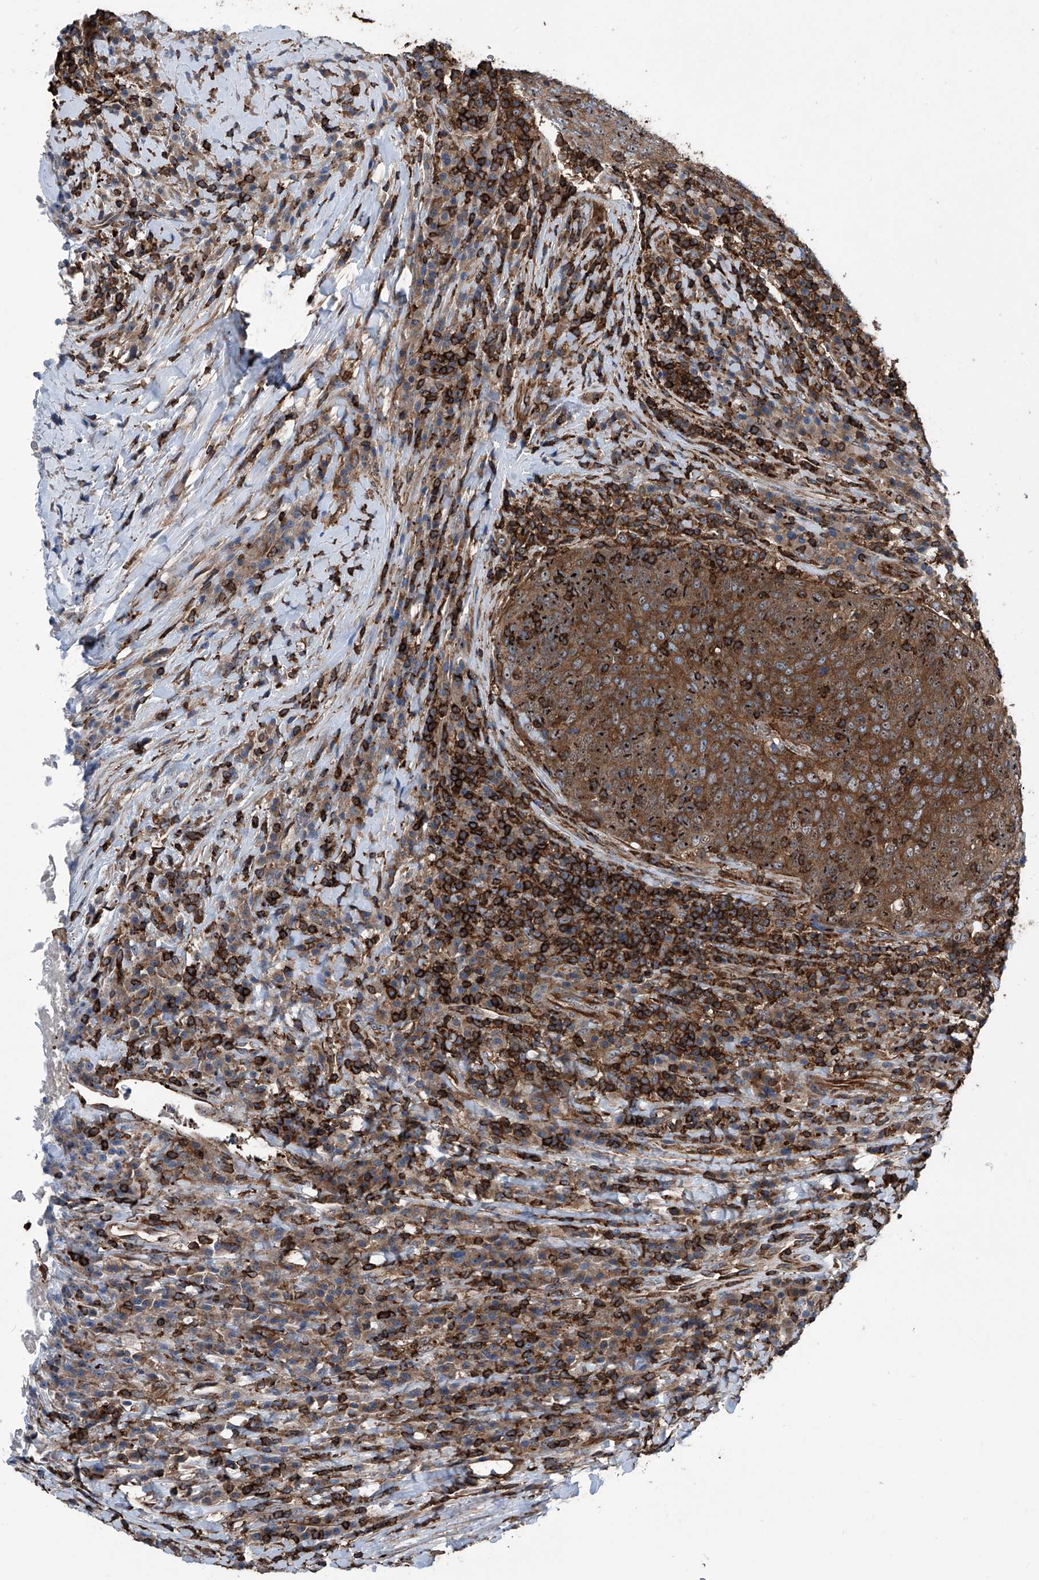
{"staining": {"intensity": "moderate", "quantity": ">75%", "location": "cytoplasmic/membranous,nuclear"}, "tissue": "head and neck cancer", "cell_type": "Tumor cells", "image_type": "cancer", "snomed": [{"axis": "morphology", "description": "Squamous cell carcinoma, NOS"}, {"axis": "morphology", "description": "Squamous cell carcinoma, metastatic, NOS"}, {"axis": "topography", "description": "Lymph node"}, {"axis": "topography", "description": "Head-Neck"}], "caption": "Immunohistochemistry (IHC) (DAB (3,3'-diaminobenzidine)) staining of head and neck cancer (squamous cell carcinoma) shows moderate cytoplasmic/membranous and nuclear protein staining in about >75% of tumor cells.", "gene": "ZNF484", "patient": {"sex": "male", "age": 62}}